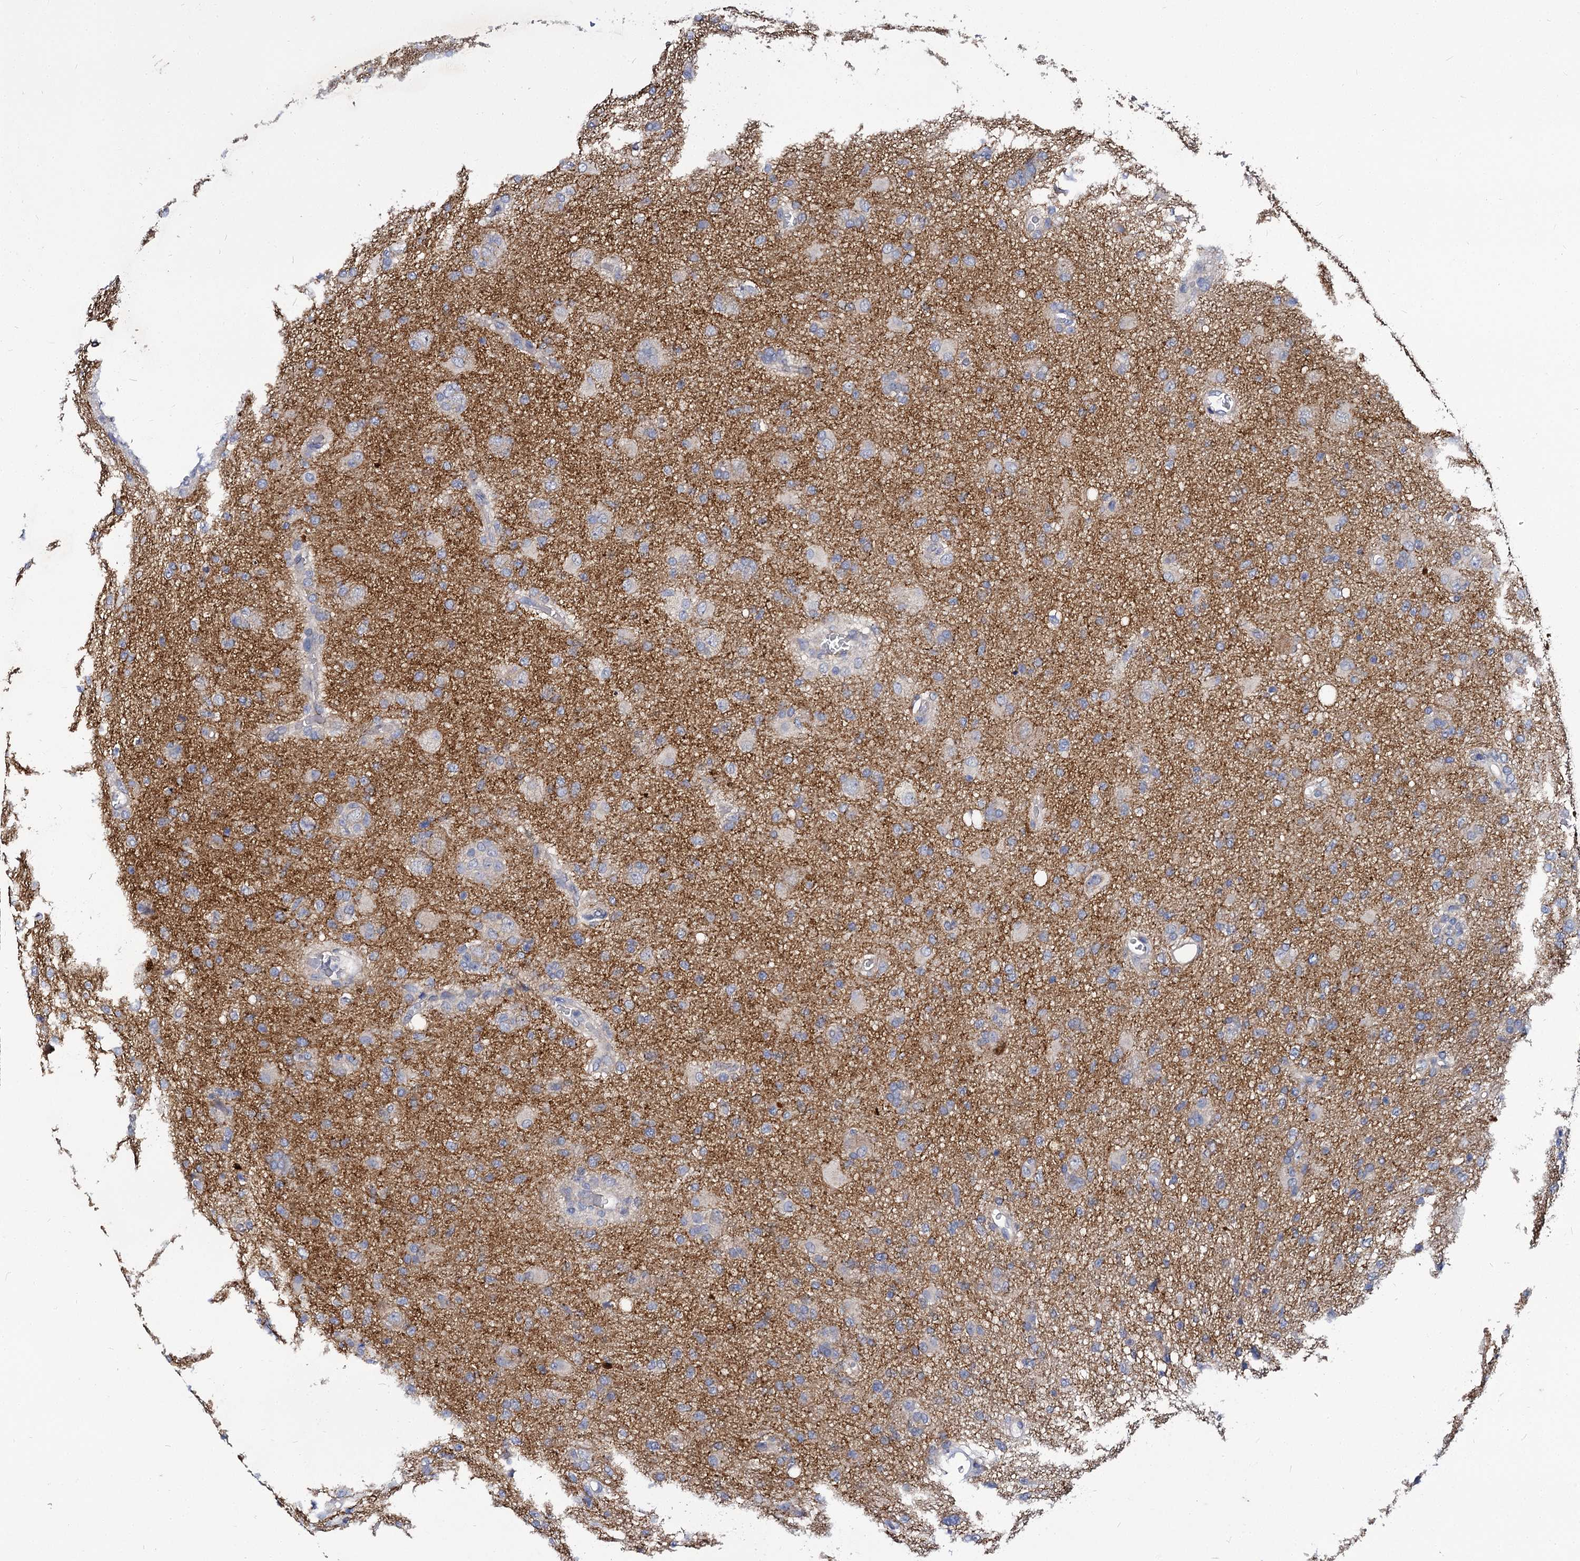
{"staining": {"intensity": "negative", "quantity": "none", "location": "none"}, "tissue": "glioma", "cell_type": "Tumor cells", "image_type": "cancer", "snomed": [{"axis": "morphology", "description": "Glioma, malignant, High grade"}, {"axis": "topography", "description": "Brain"}], "caption": "DAB immunohistochemical staining of glioma demonstrates no significant positivity in tumor cells.", "gene": "PANX2", "patient": {"sex": "female", "age": 57}}